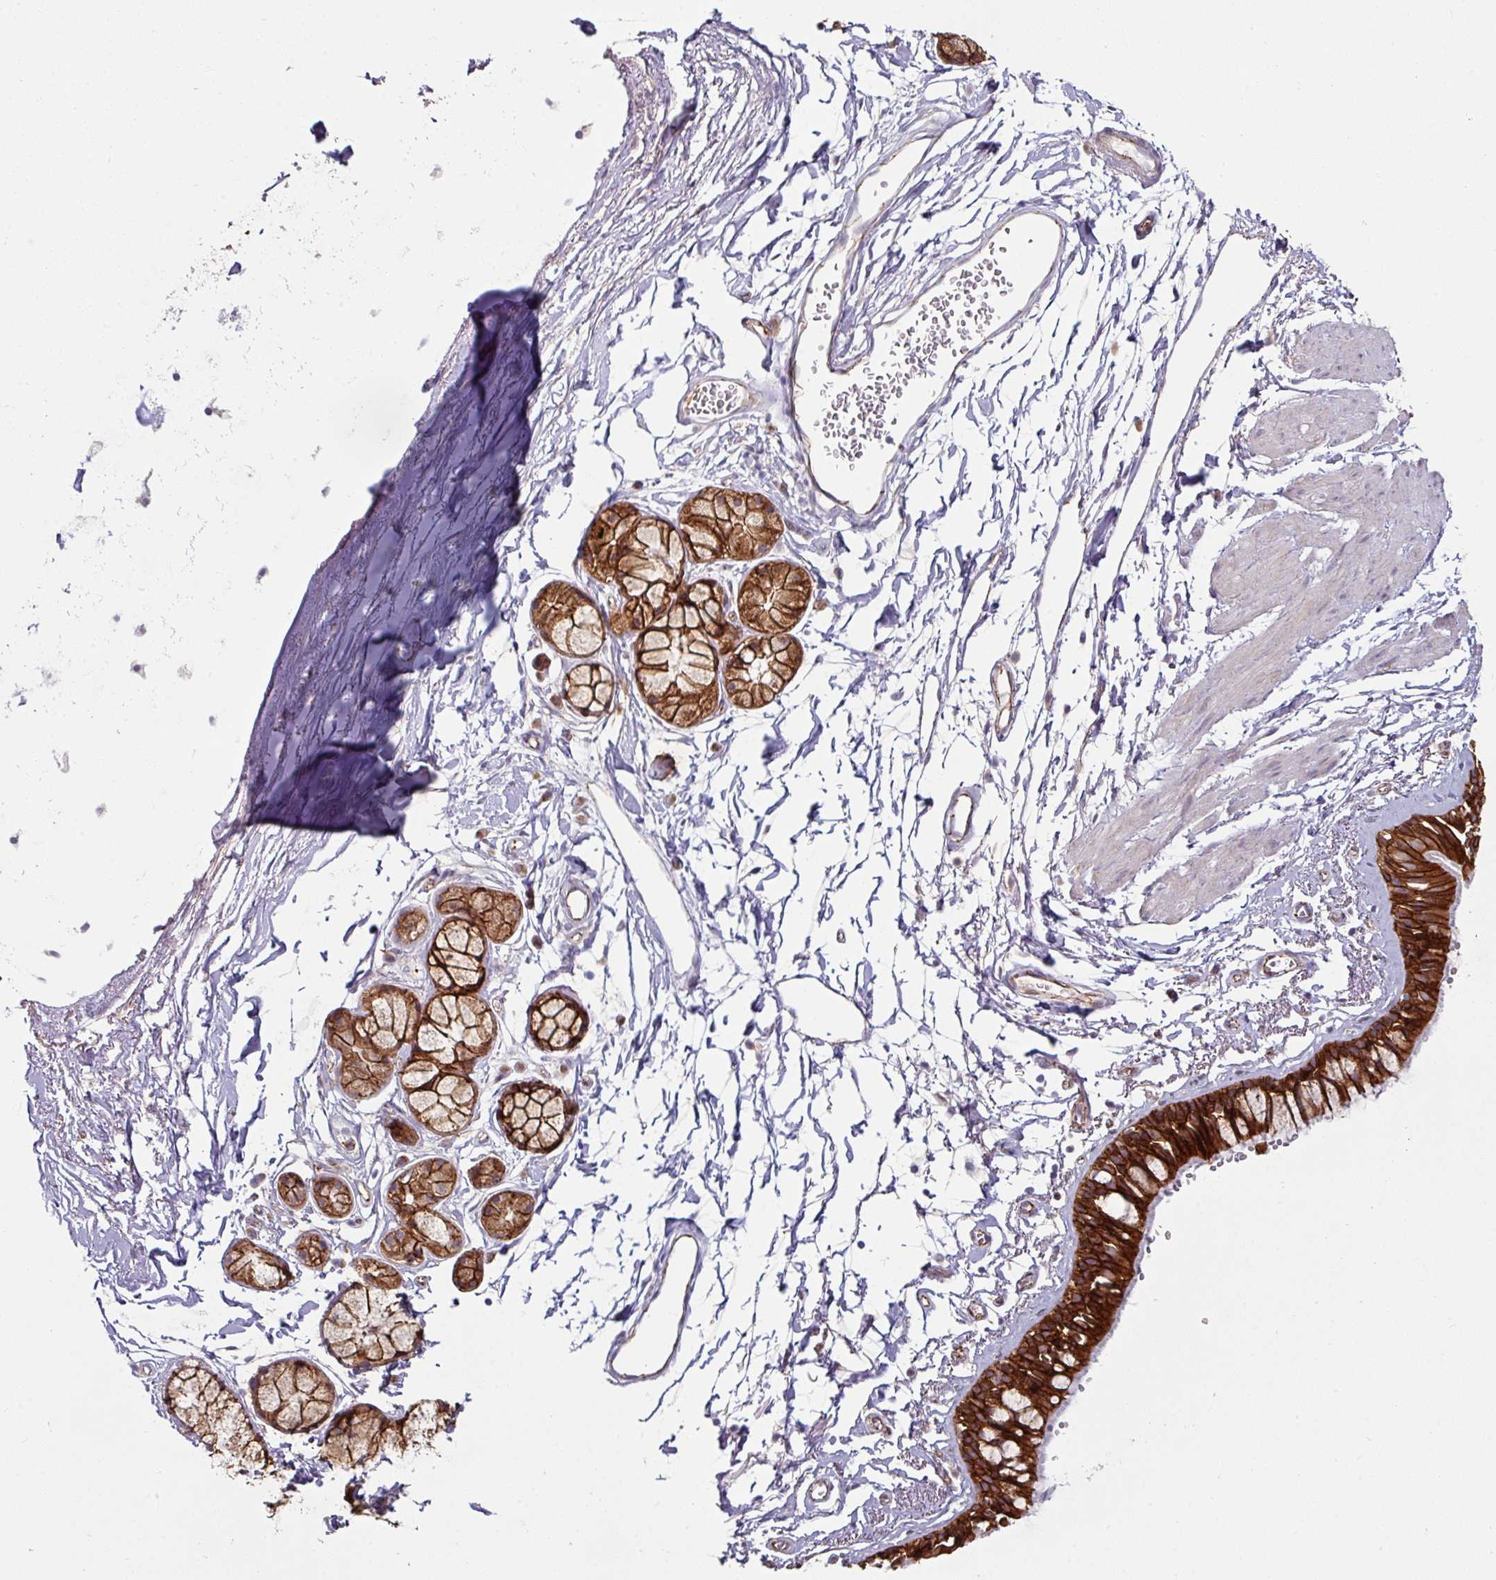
{"staining": {"intensity": "strong", "quantity": ">75%", "location": "cytoplasmic/membranous"}, "tissue": "bronchus", "cell_type": "Respiratory epithelial cells", "image_type": "normal", "snomed": [{"axis": "morphology", "description": "Normal tissue, NOS"}, {"axis": "topography", "description": "Cartilage tissue"}, {"axis": "topography", "description": "Bronchus"}, {"axis": "topography", "description": "Peripheral nerve tissue"}], "caption": "This micrograph exhibits immunohistochemistry staining of unremarkable human bronchus, with high strong cytoplasmic/membranous expression in approximately >75% of respiratory epithelial cells.", "gene": "JUP", "patient": {"sex": "female", "age": 59}}